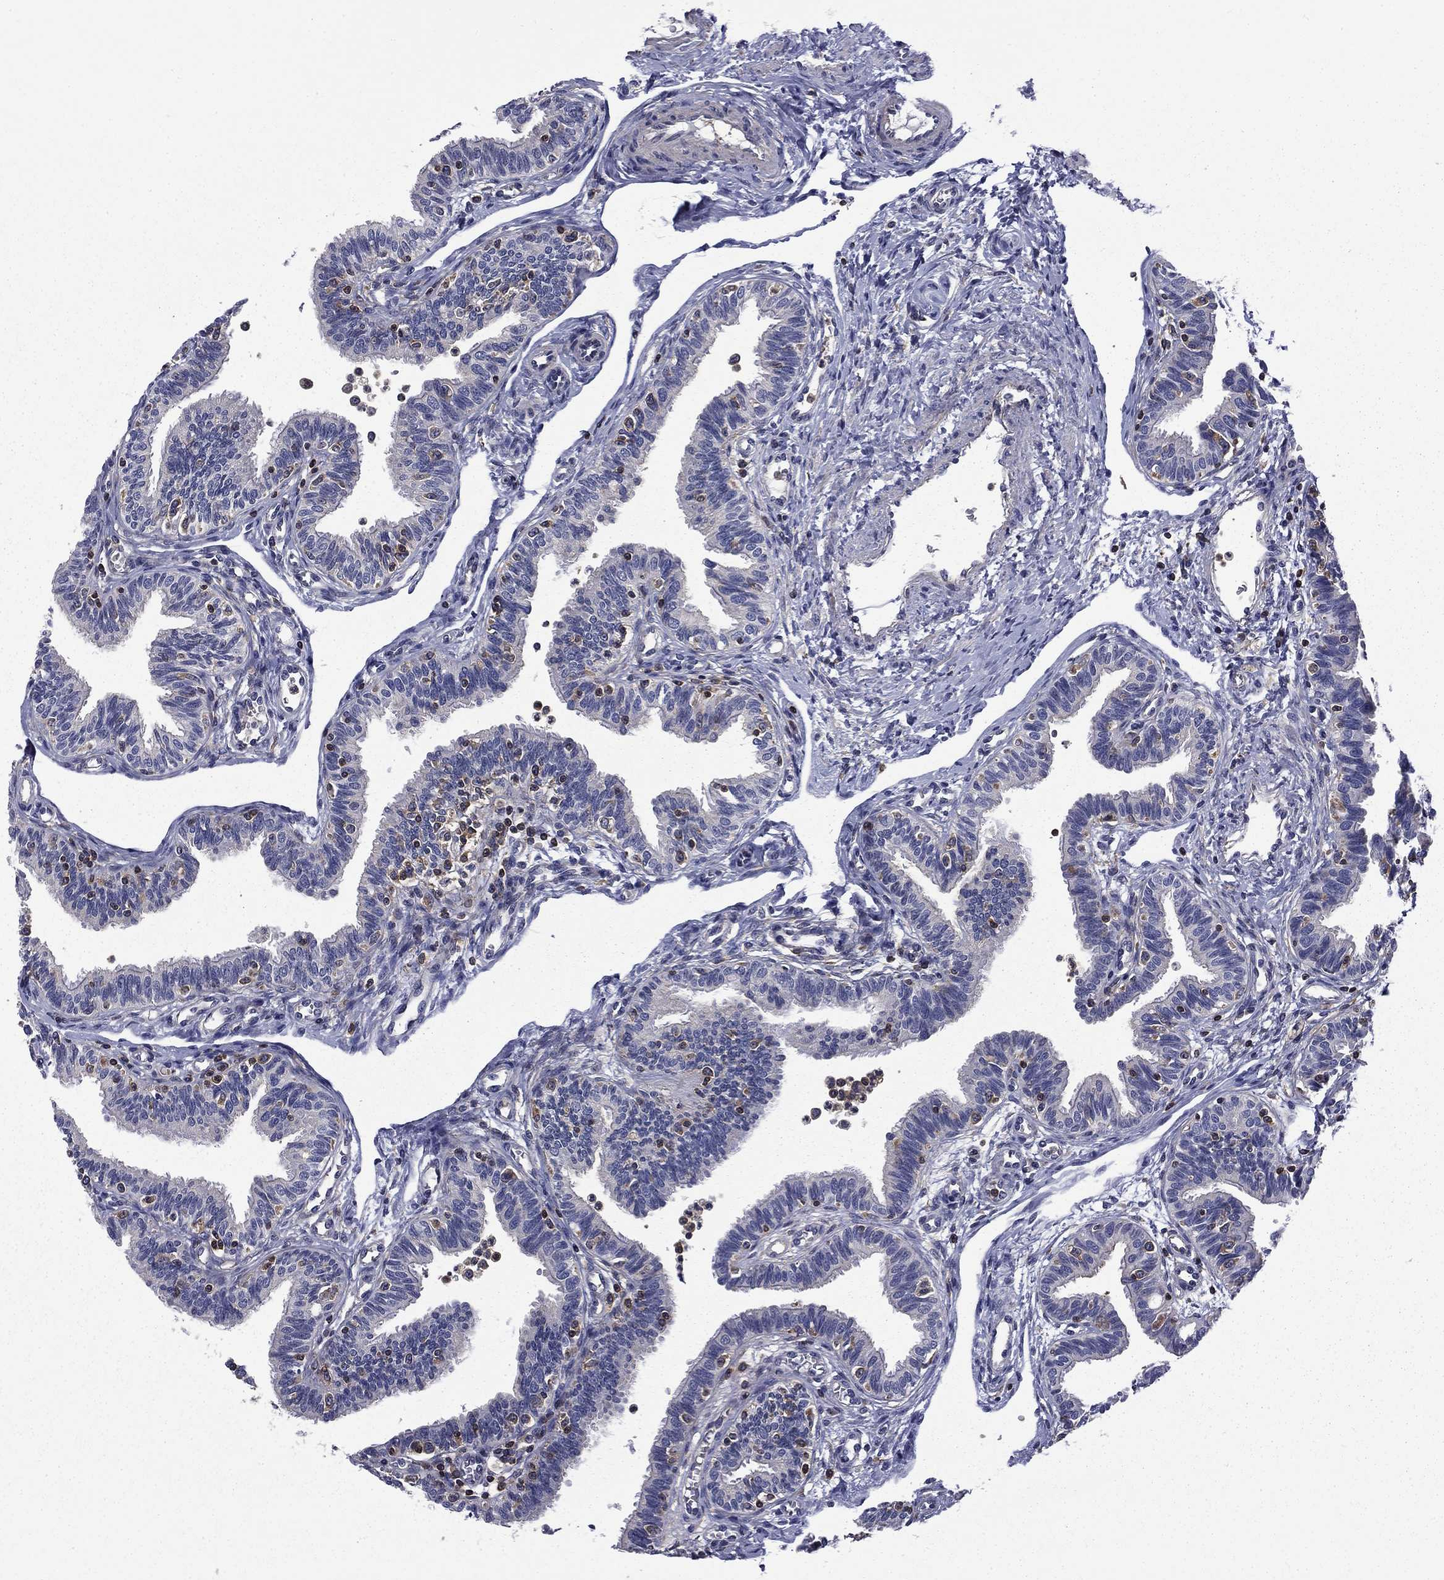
{"staining": {"intensity": "negative", "quantity": "none", "location": "none"}, "tissue": "fallopian tube", "cell_type": "Glandular cells", "image_type": "normal", "snomed": [{"axis": "morphology", "description": "Normal tissue, NOS"}, {"axis": "topography", "description": "Fallopian tube"}], "caption": "IHC histopathology image of unremarkable fallopian tube stained for a protein (brown), which displays no staining in glandular cells.", "gene": "ARHGAP45", "patient": {"sex": "female", "age": 36}}